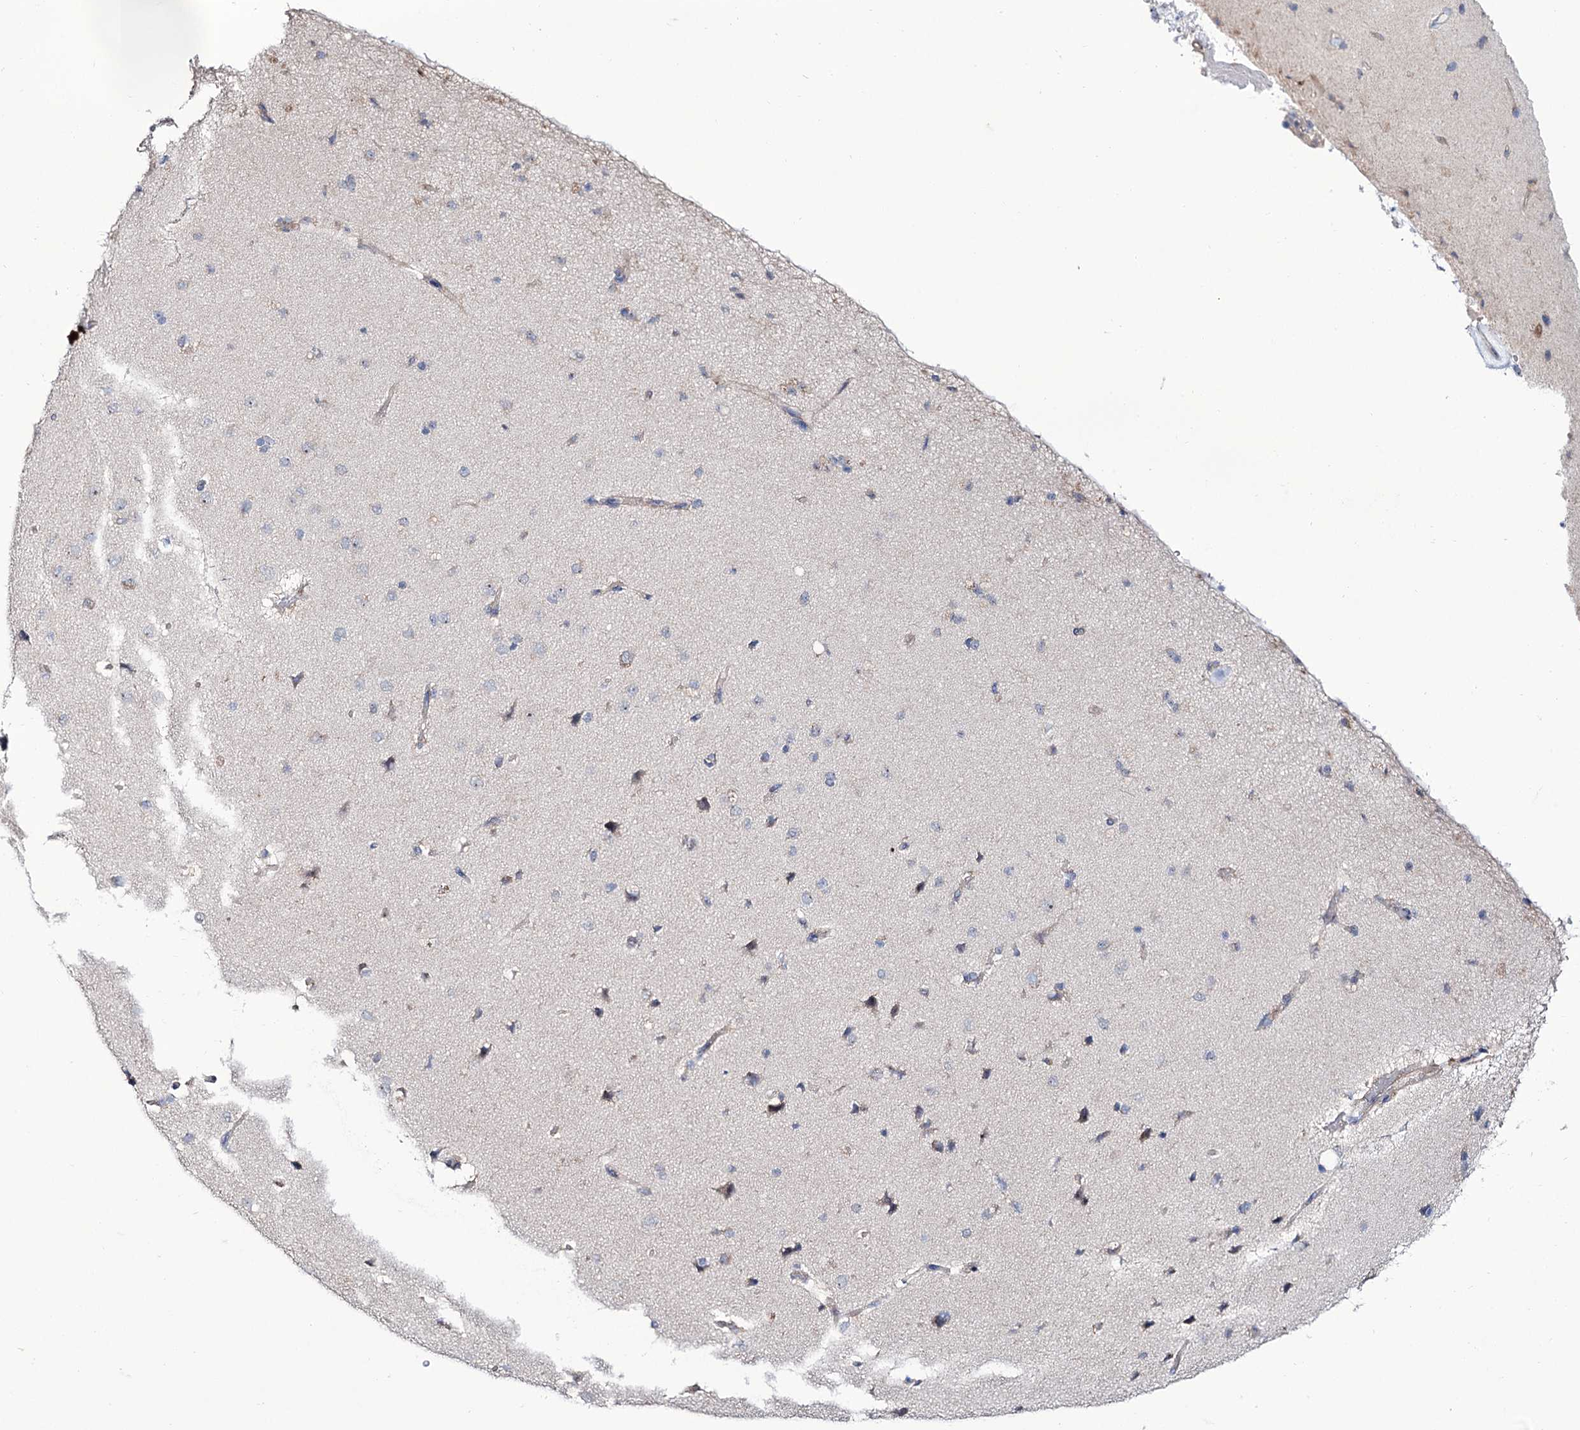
{"staining": {"intensity": "negative", "quantity": "none", "location": "none"}, "tissue": "cerebral cortex", "cell_type": "Endothelial cells", "image_type": "normal", "snomed": [{"axis": "morphology", "description": "Normal tissue, NOS"}, {"axis": "topography", "description": "Cerebral cortex"}], "caption": "The image shows no staining of endothelial cells in benign cerebral cortex.", "gene": "SEC24A", "patient": {"sex": "male", "age": 62}}